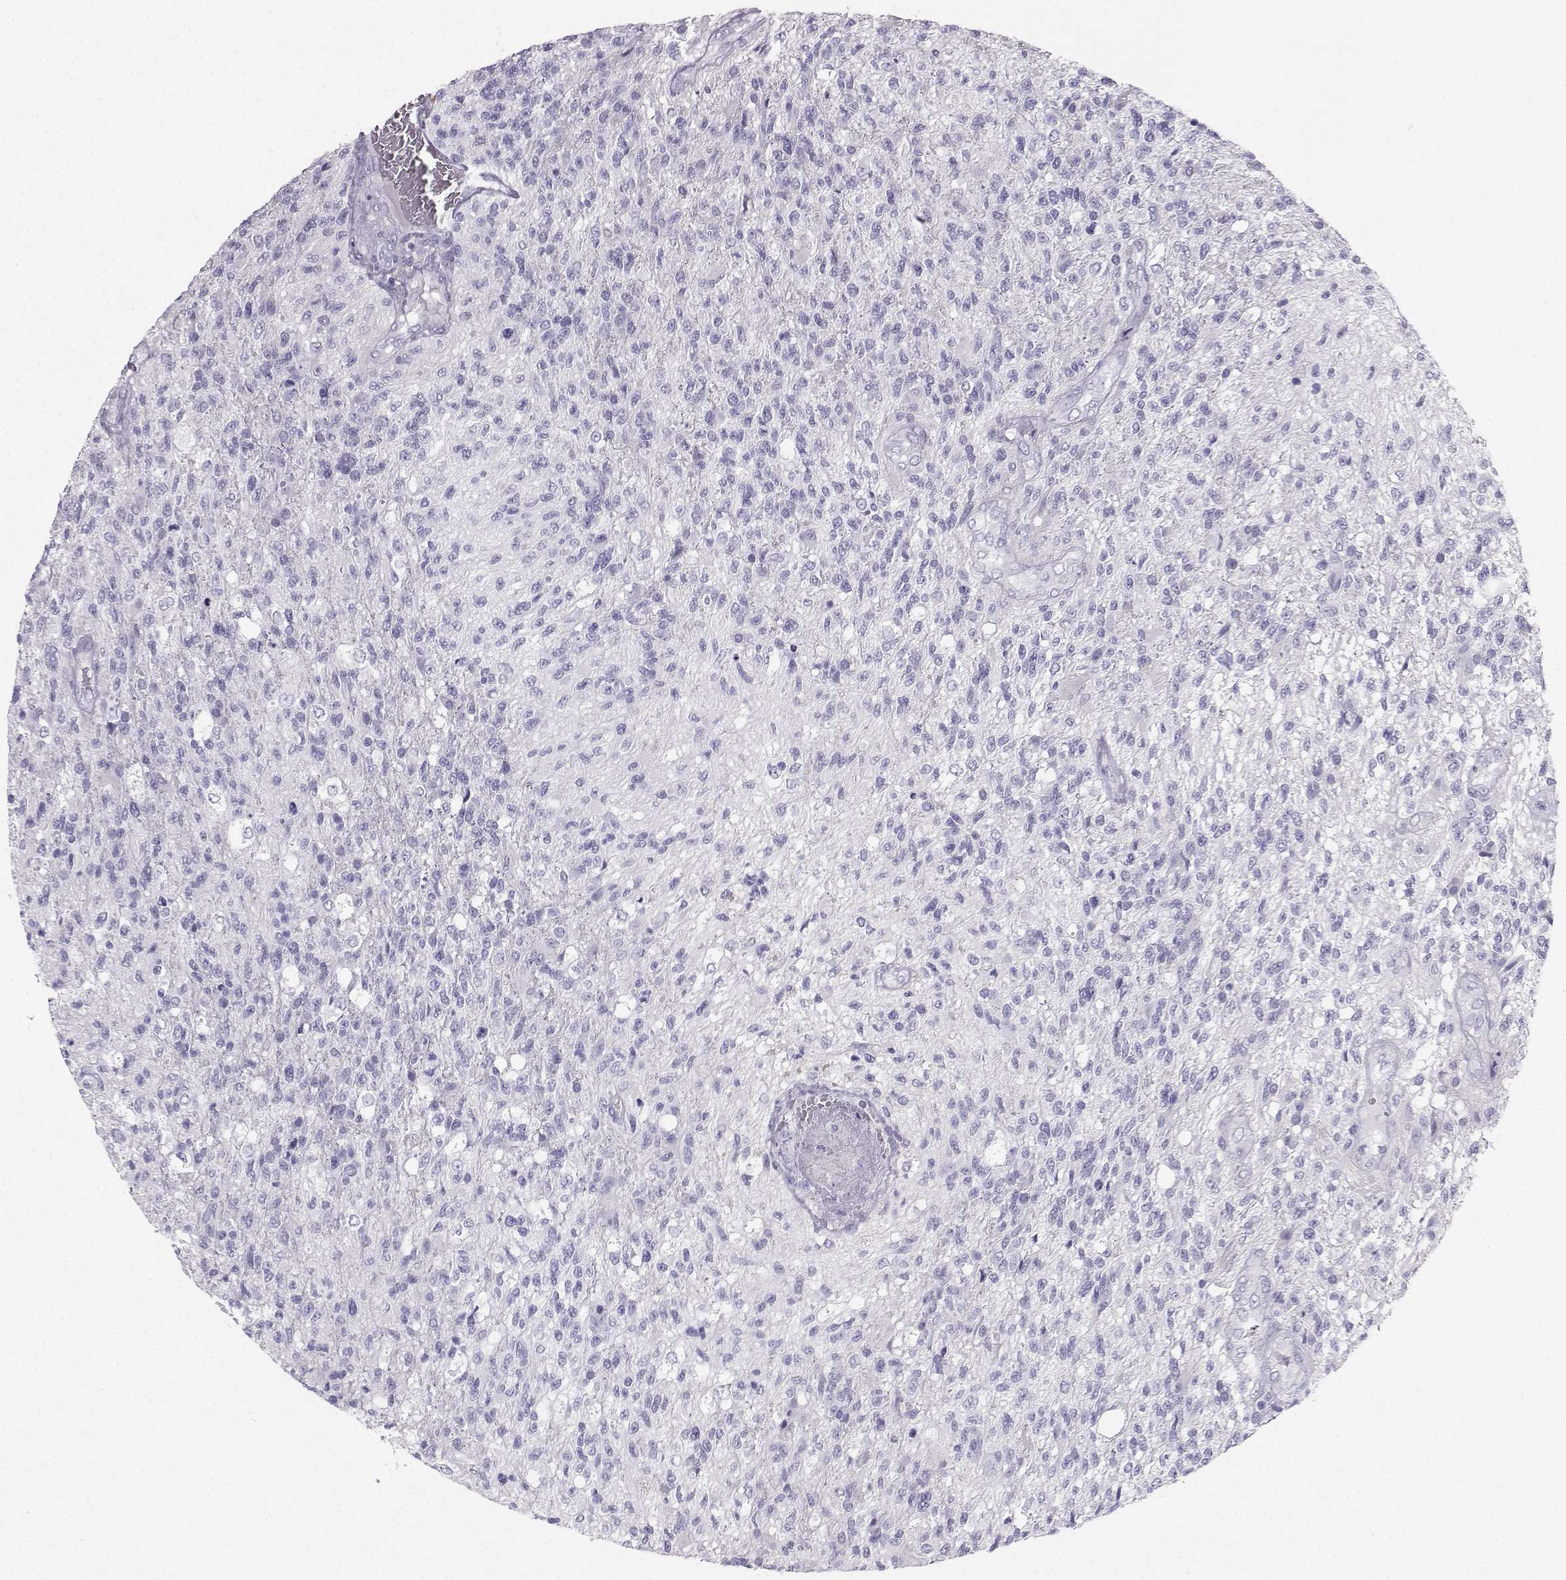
{"staining": {"intensity": "negative", "quantity": "none", "location": "none"}, "tissue": "glioma", "cell_type": "Tumor cells", "image_type": "cancer", "snomed": [{"axis": "morphology", "description": "Glioma, malignant, High grade"}, {"axis": "topography", "description": "Brain"}], "caption": "The histopathology image reveals no staining of tumor cells in malignant high-grade glioma.", "gene": "IQCD", "patient": {"sex": "male", "age": 56}}